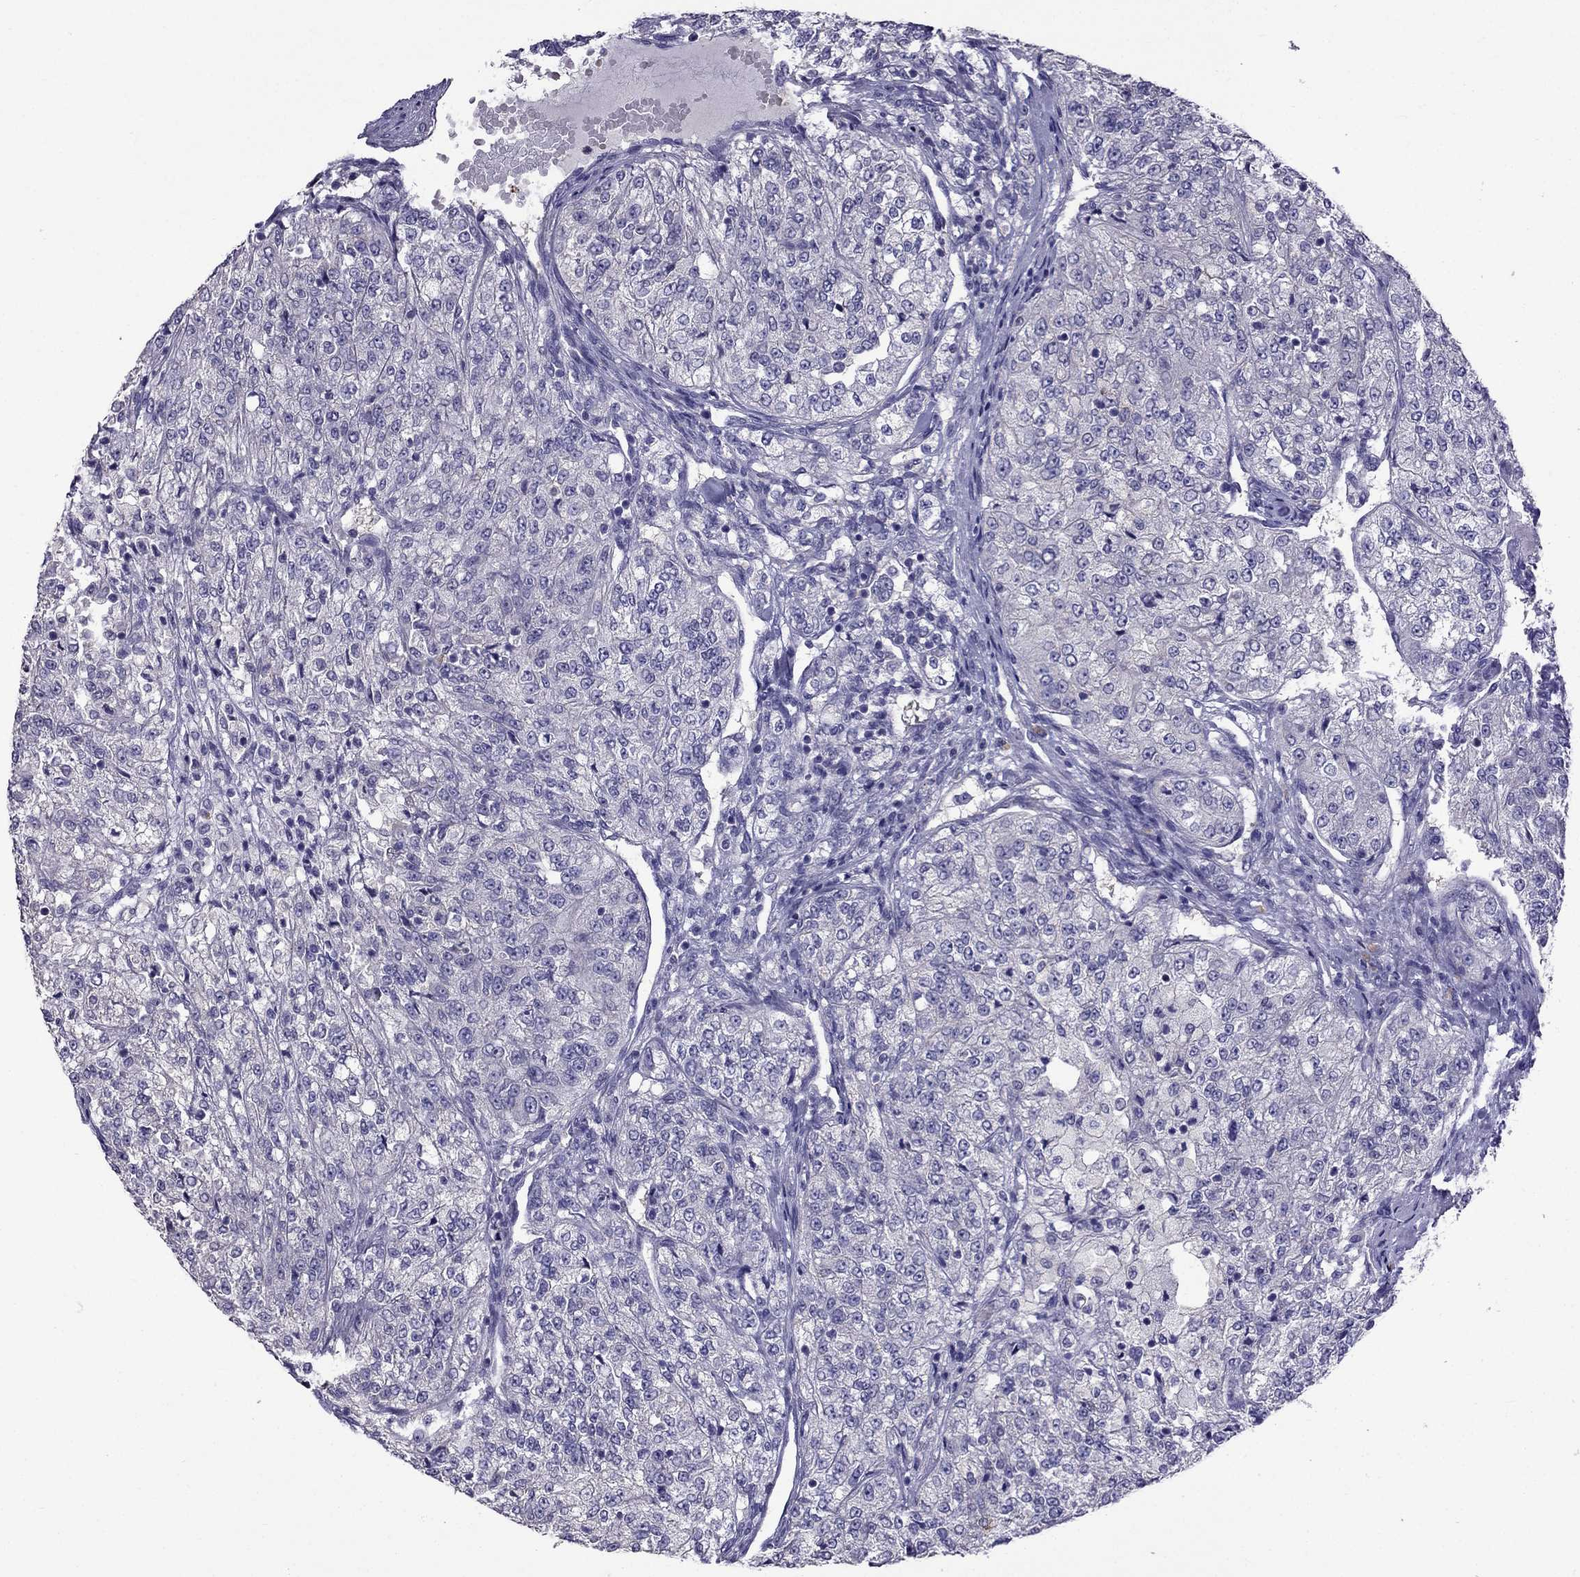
{"staining": {"intensity": "negative", "quantity": "none", "location": "none"}, "tissue": "renal cancer", "cell_type": "Tumor cells", "image_type": "cancer", "snomed": [{"axis": "morphology", "description": "Adenocarcinoma, NOS"}, {"axis": "topography", "description": "Kidney"}], "caption": "A high-resolution micrograph shows immunohistochemistry (IHC) staining of adenocarcinoma (renal), which displays no significant staining in tumor cells.", "gene": "AQP9", "patient": {"sex": "female", "age": 63}}